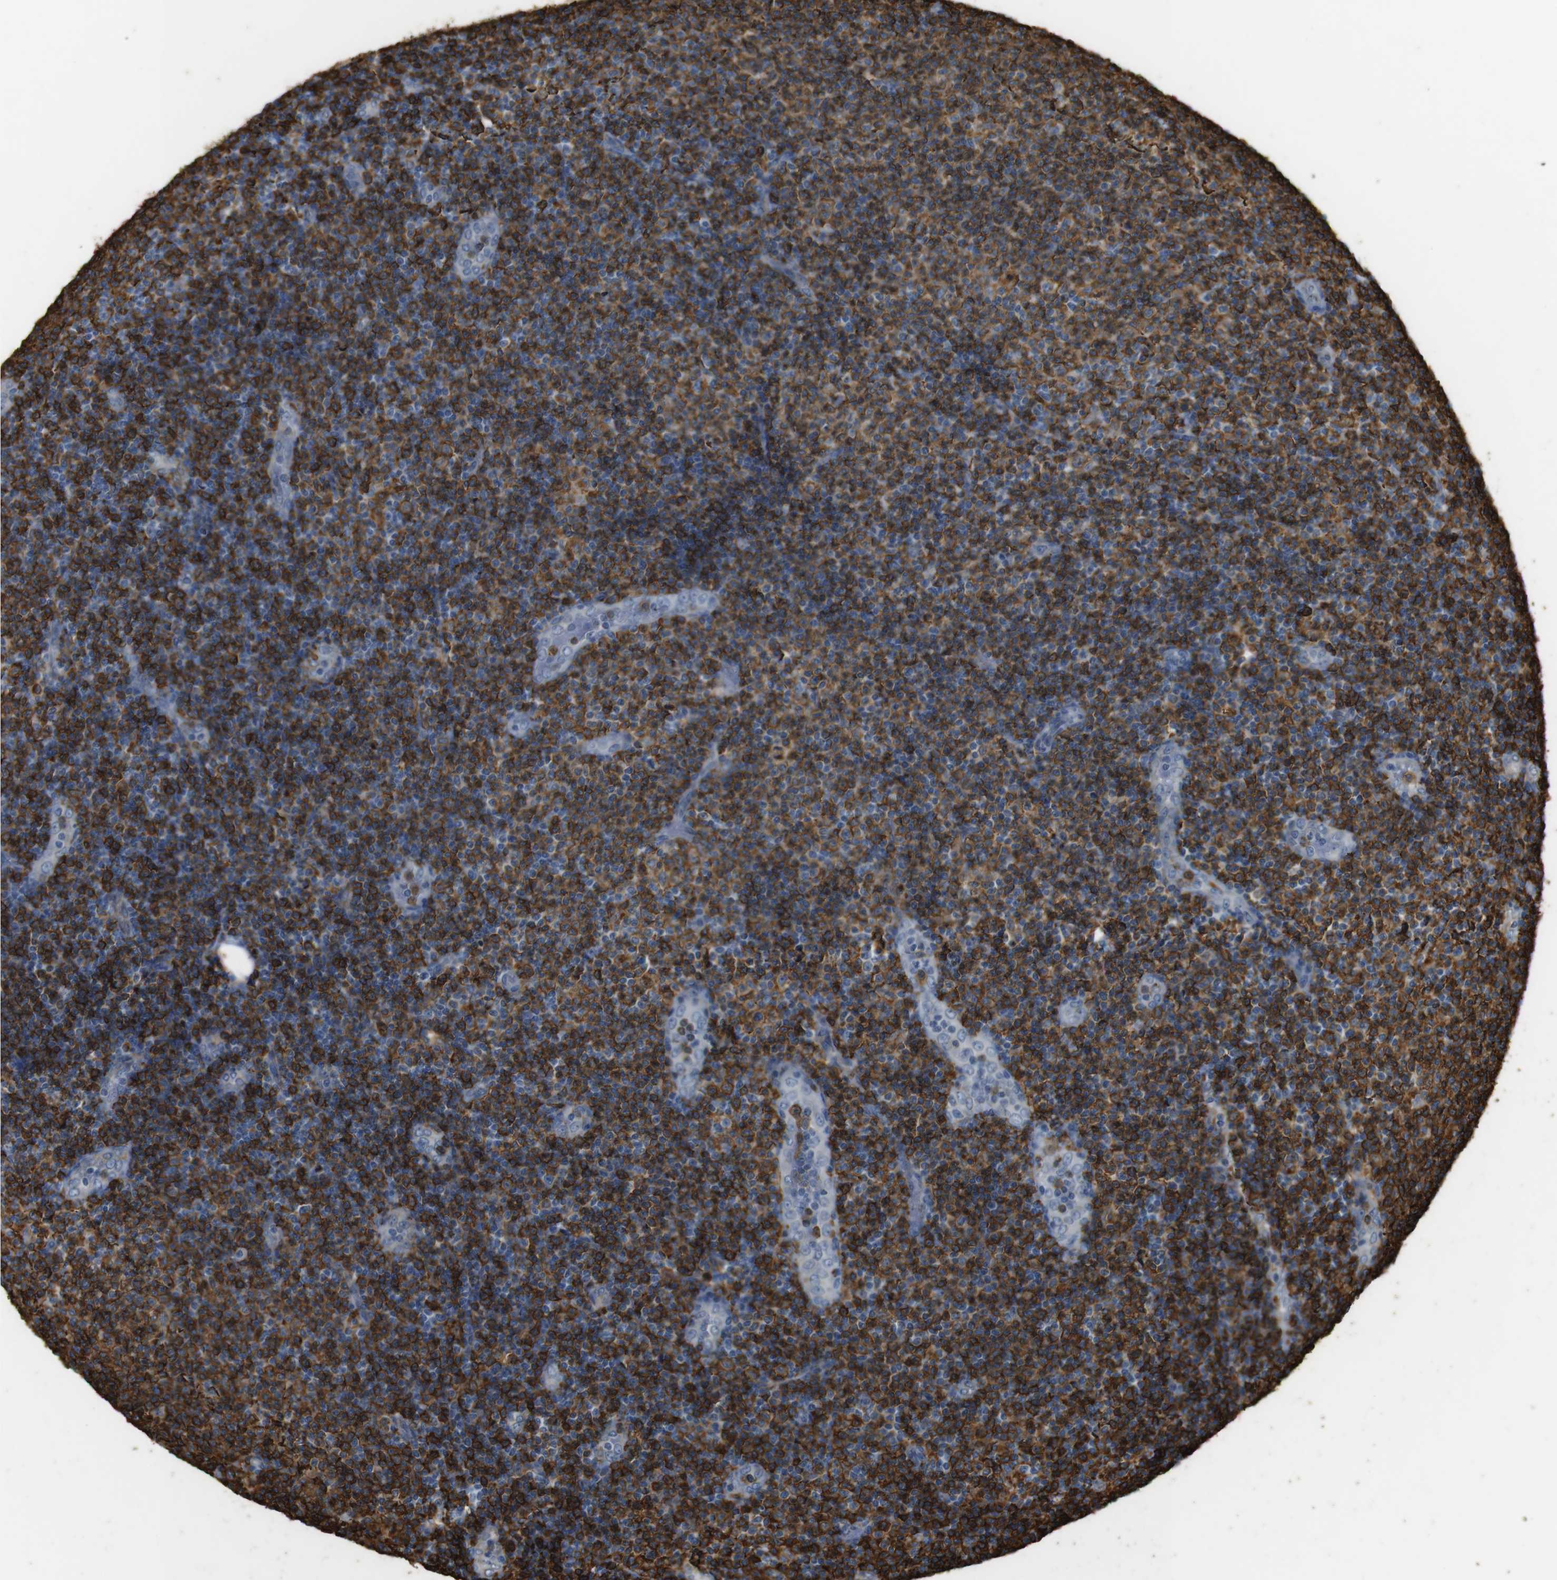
{"staining": {"intensity": "strong", "quantity": ">75%", "location": "cytoplasmic/membranous"}, "tissue": "lymphoma", "cell_type": "Tumor cells", "image_type": "cancer", "snomed": [{"axis": "morphology", "description": "Malignant lymphoma, non-Hodgkin's type, Low grade"}, {"axis": "topography", "description": "Lymph node"}], "caption": "A micrograph showing strong cytoplasmic/membranous positivity in about >75% of tumor cells in lymphoma, as visualized by brown immunohistochemical staining.", "gene": "HLA-DRA", "patient": {"sex": "male", "age": 83}}